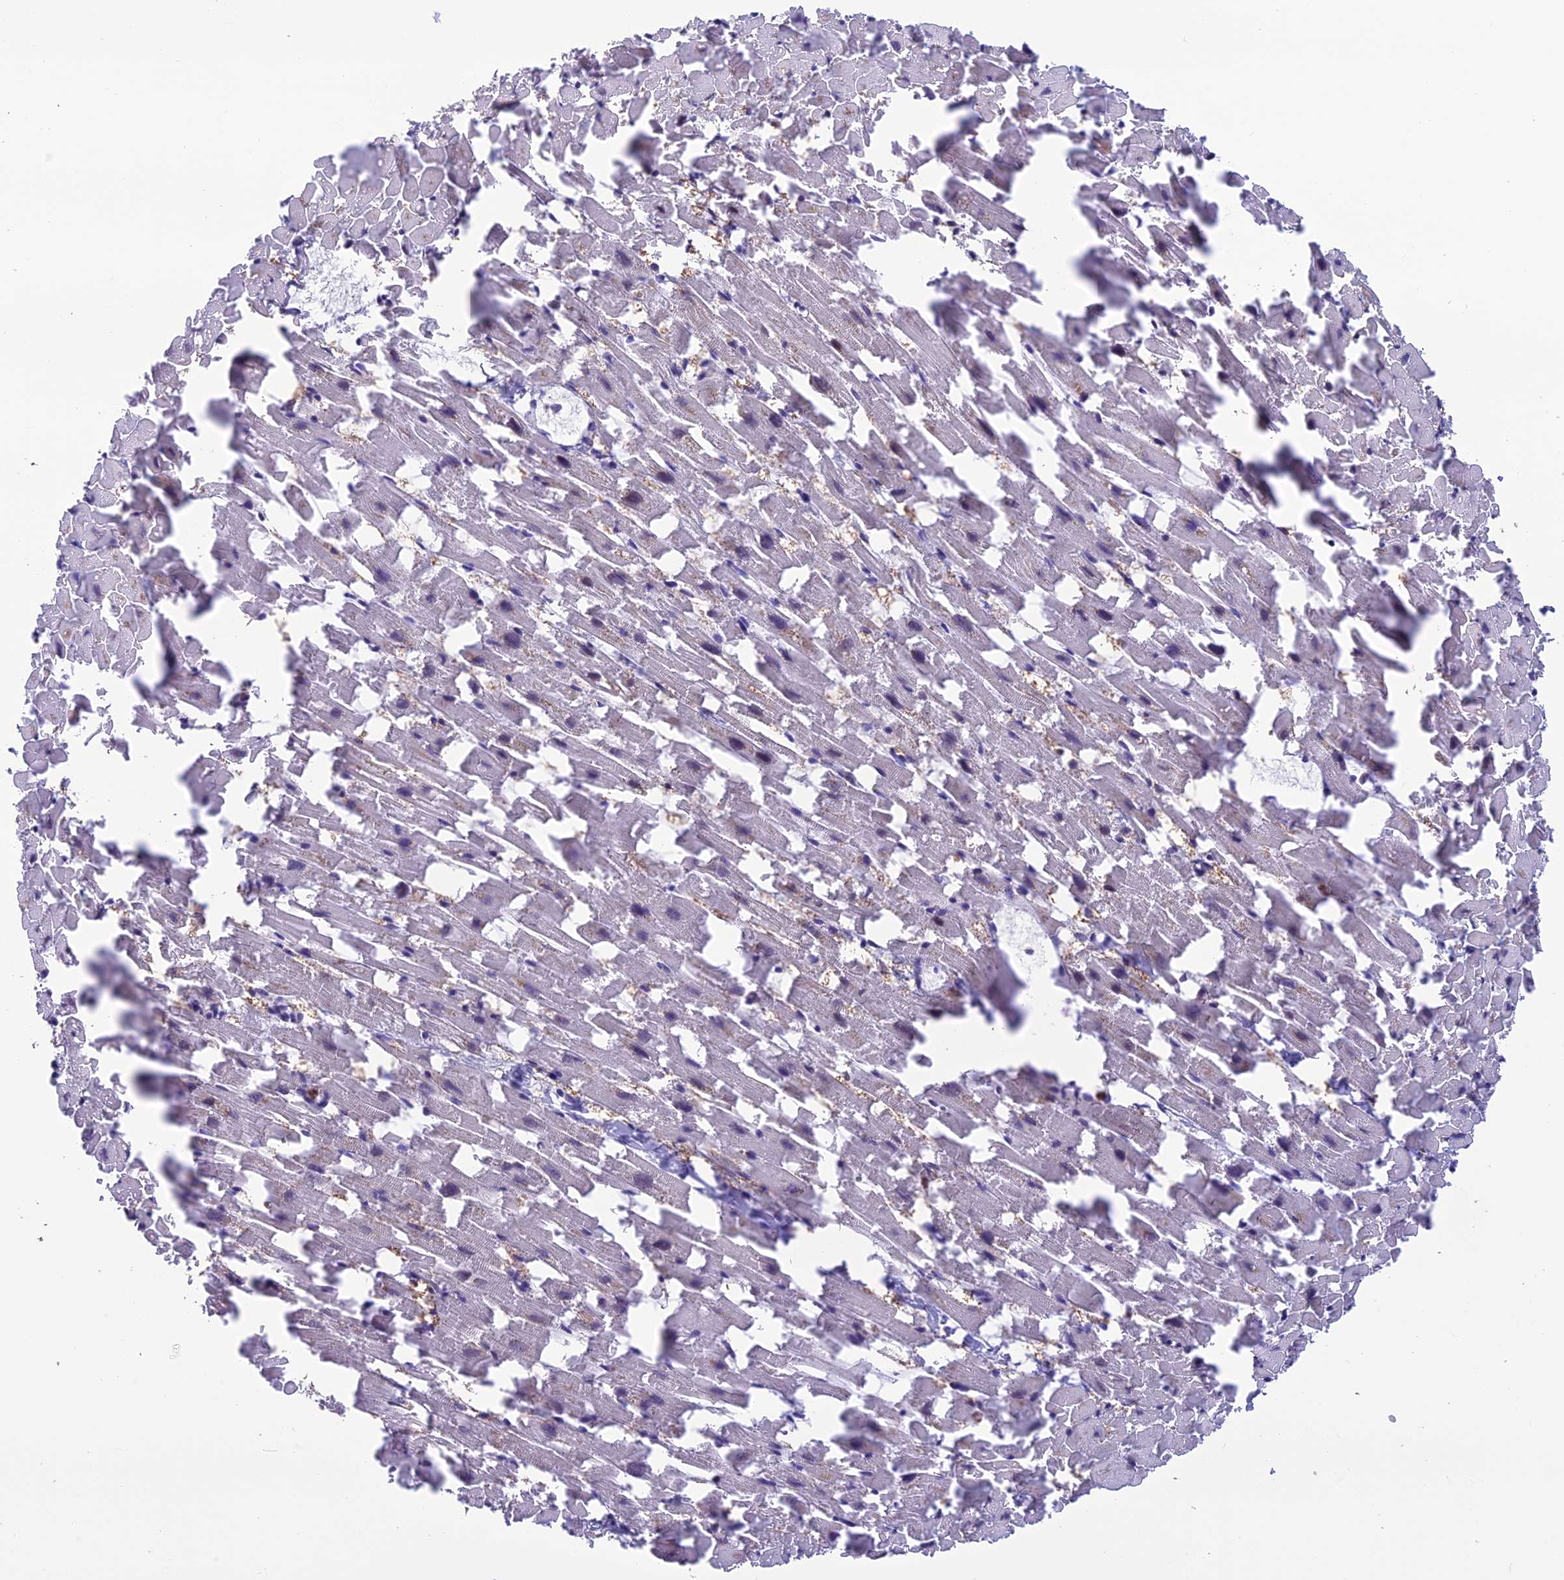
{"staining": {"intensity": "weak", "quantity": "<25%", "location": "nuclear"}, "tissue": "heart muscle", "cell_type": "Cardiomyocytes", "image_type": "normal", "snomed": [{"axis": "morphology", "description": "Normal tissue, NOS"}, {"axis": "topography", "description": "Heart"}], "caption": "IHC of unremarkable human heart muscle displays no positivity in cardiomyocytes. (DAB (3,3'-diaminobenzidine) immunohistochemistry, high magnification).", "gene": "MIS12", "patient": {"sex": "female", "age": 64}}